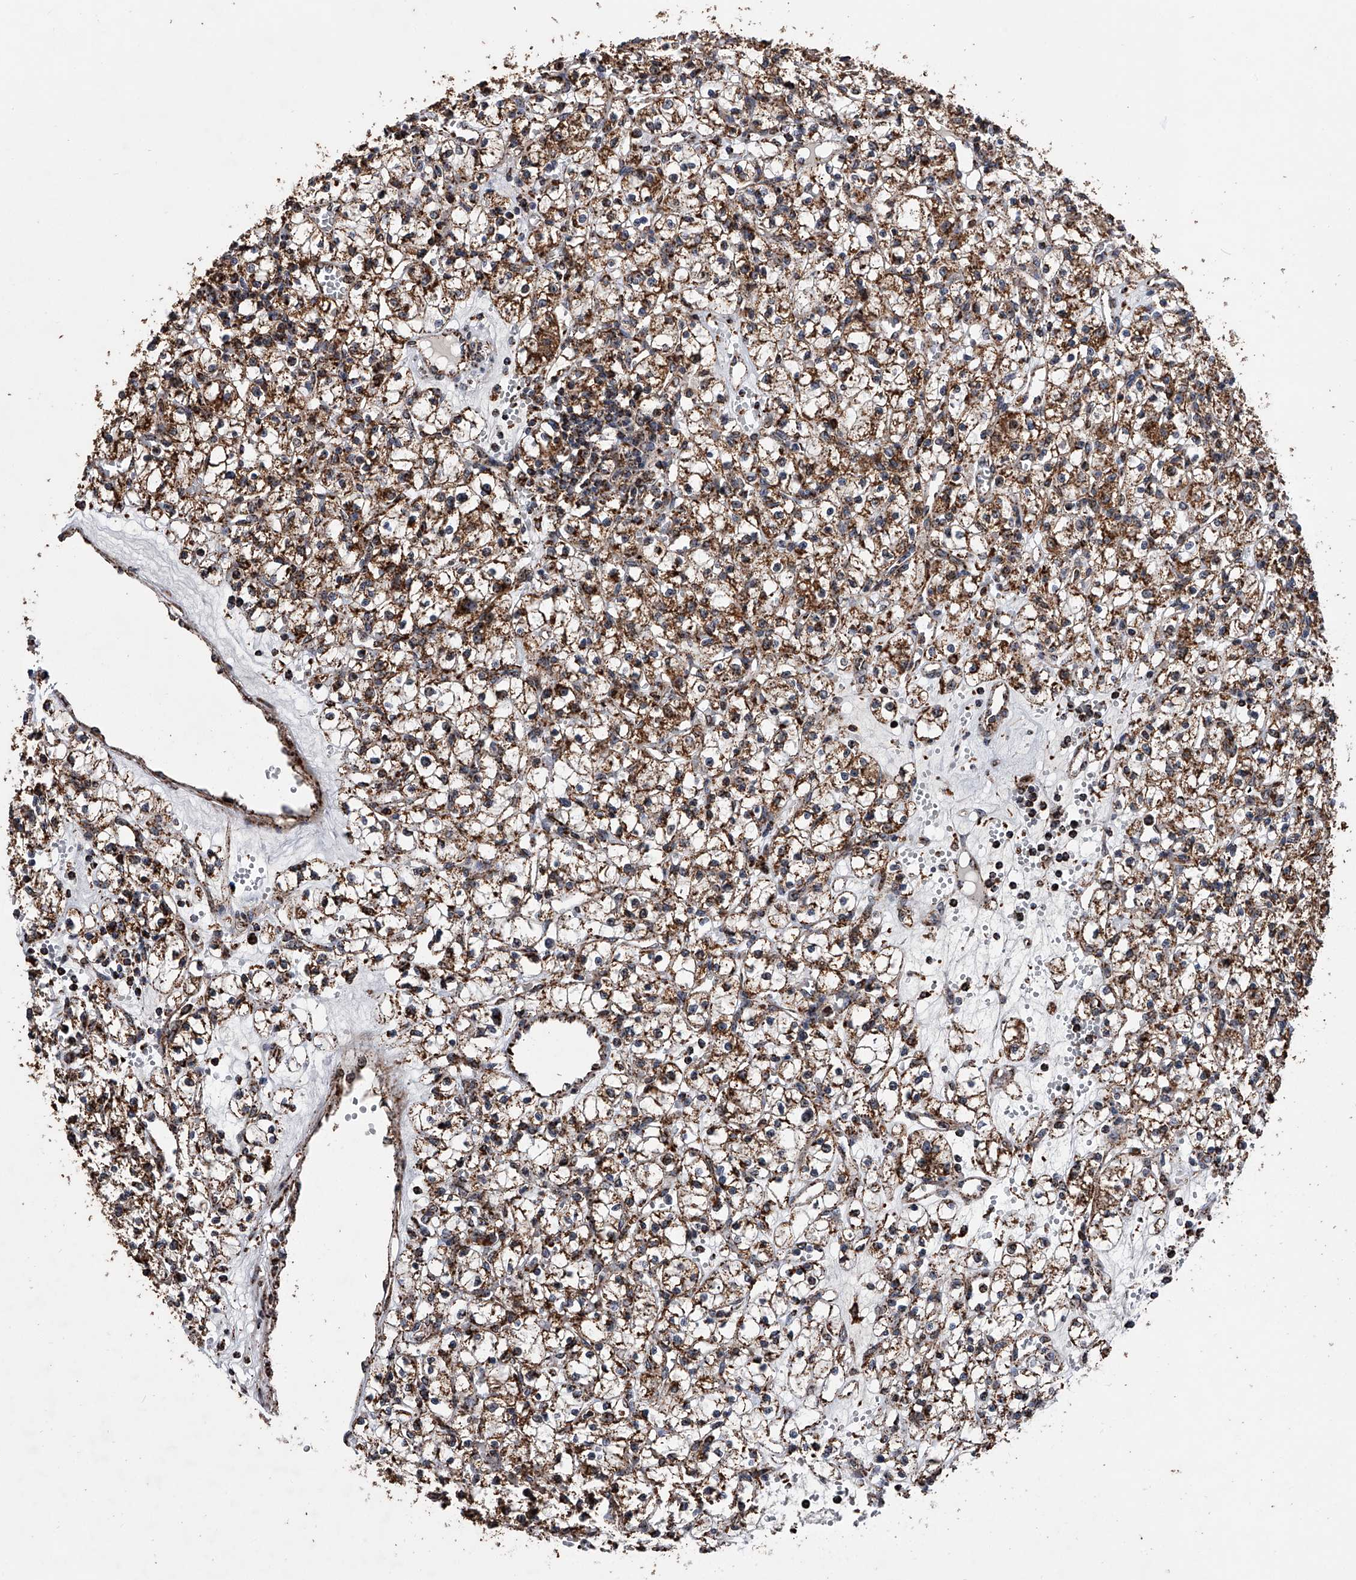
{"staining": {"intensity": "strong", "quantity": "25%-75%", "location": "cytoplasmic/membranous"}, "tissue": "renal cancer", "cell_type": "Tumor cells", "image_type": "cancer", "snomed": [{"axis": "morphology", "description": "Adenocarcinoma, NOS"}, {"axis": "topography", "description": "Kidney"}], "caption": "Strong cytoplasmic/membranous positivity is present in approximately 25%-75% of tumor cells in renal cancer (adenocarcinoma).", "gene": "SMPDL3A", "patient": {"sex": "female", "age": 59}}